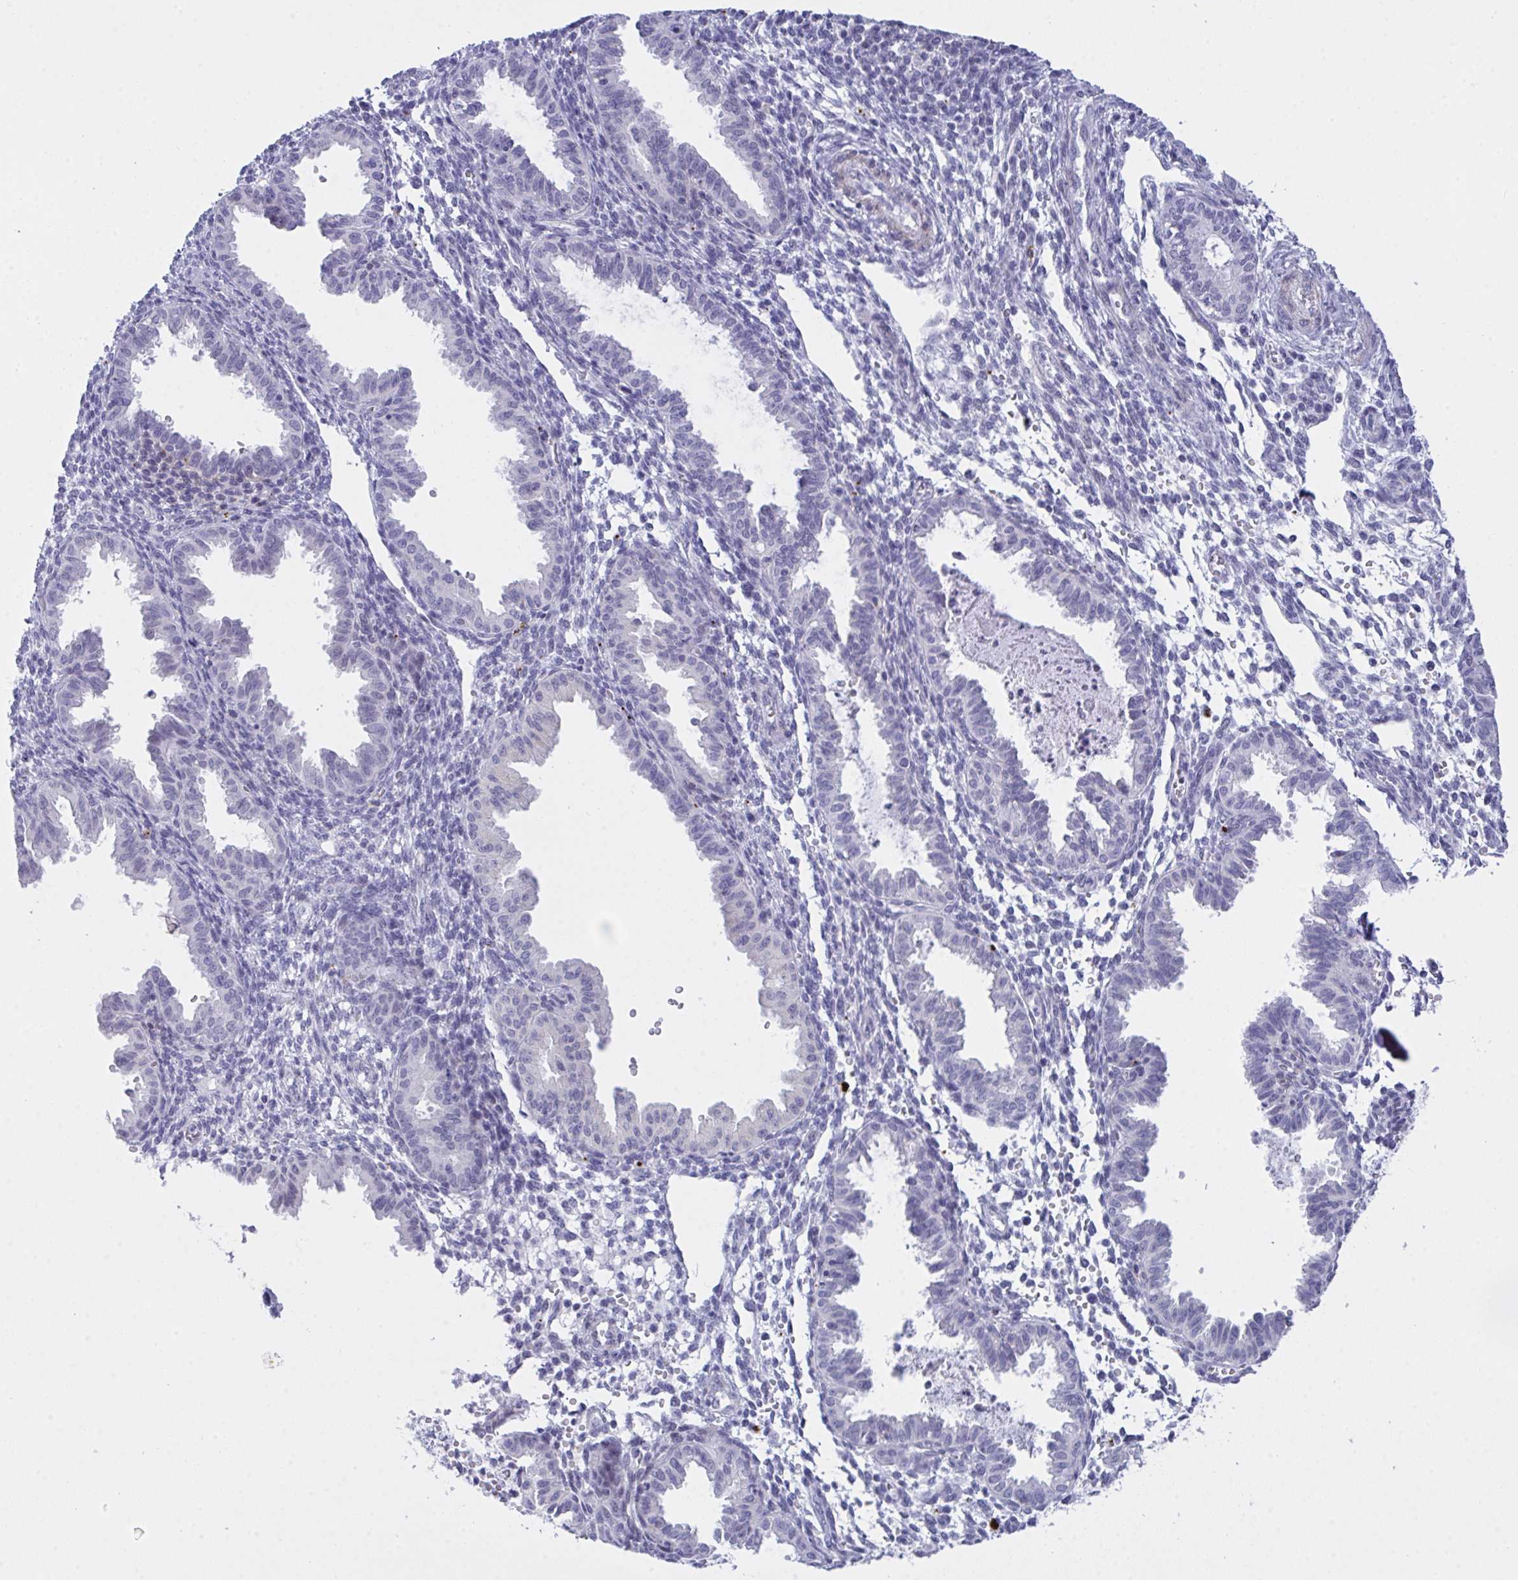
{"staining": {"intensity": "negative", "quantity": "none", "location": "none"}, "tissue": "endometrium", "cell_type": "Cells in endometrial stroma", "image_type": "normal", "snomed": [{"axis": "morphology", "description": "Normal tissue, NOS"}, {"axis": "topography", "description": "Endometrium"}], "caption": "The histopathology image exhibits no significant staining in cells in endometrial stroma of endometrium.", "gene": "FBXL22", "patient": {"sex": "female", "age": 33}}